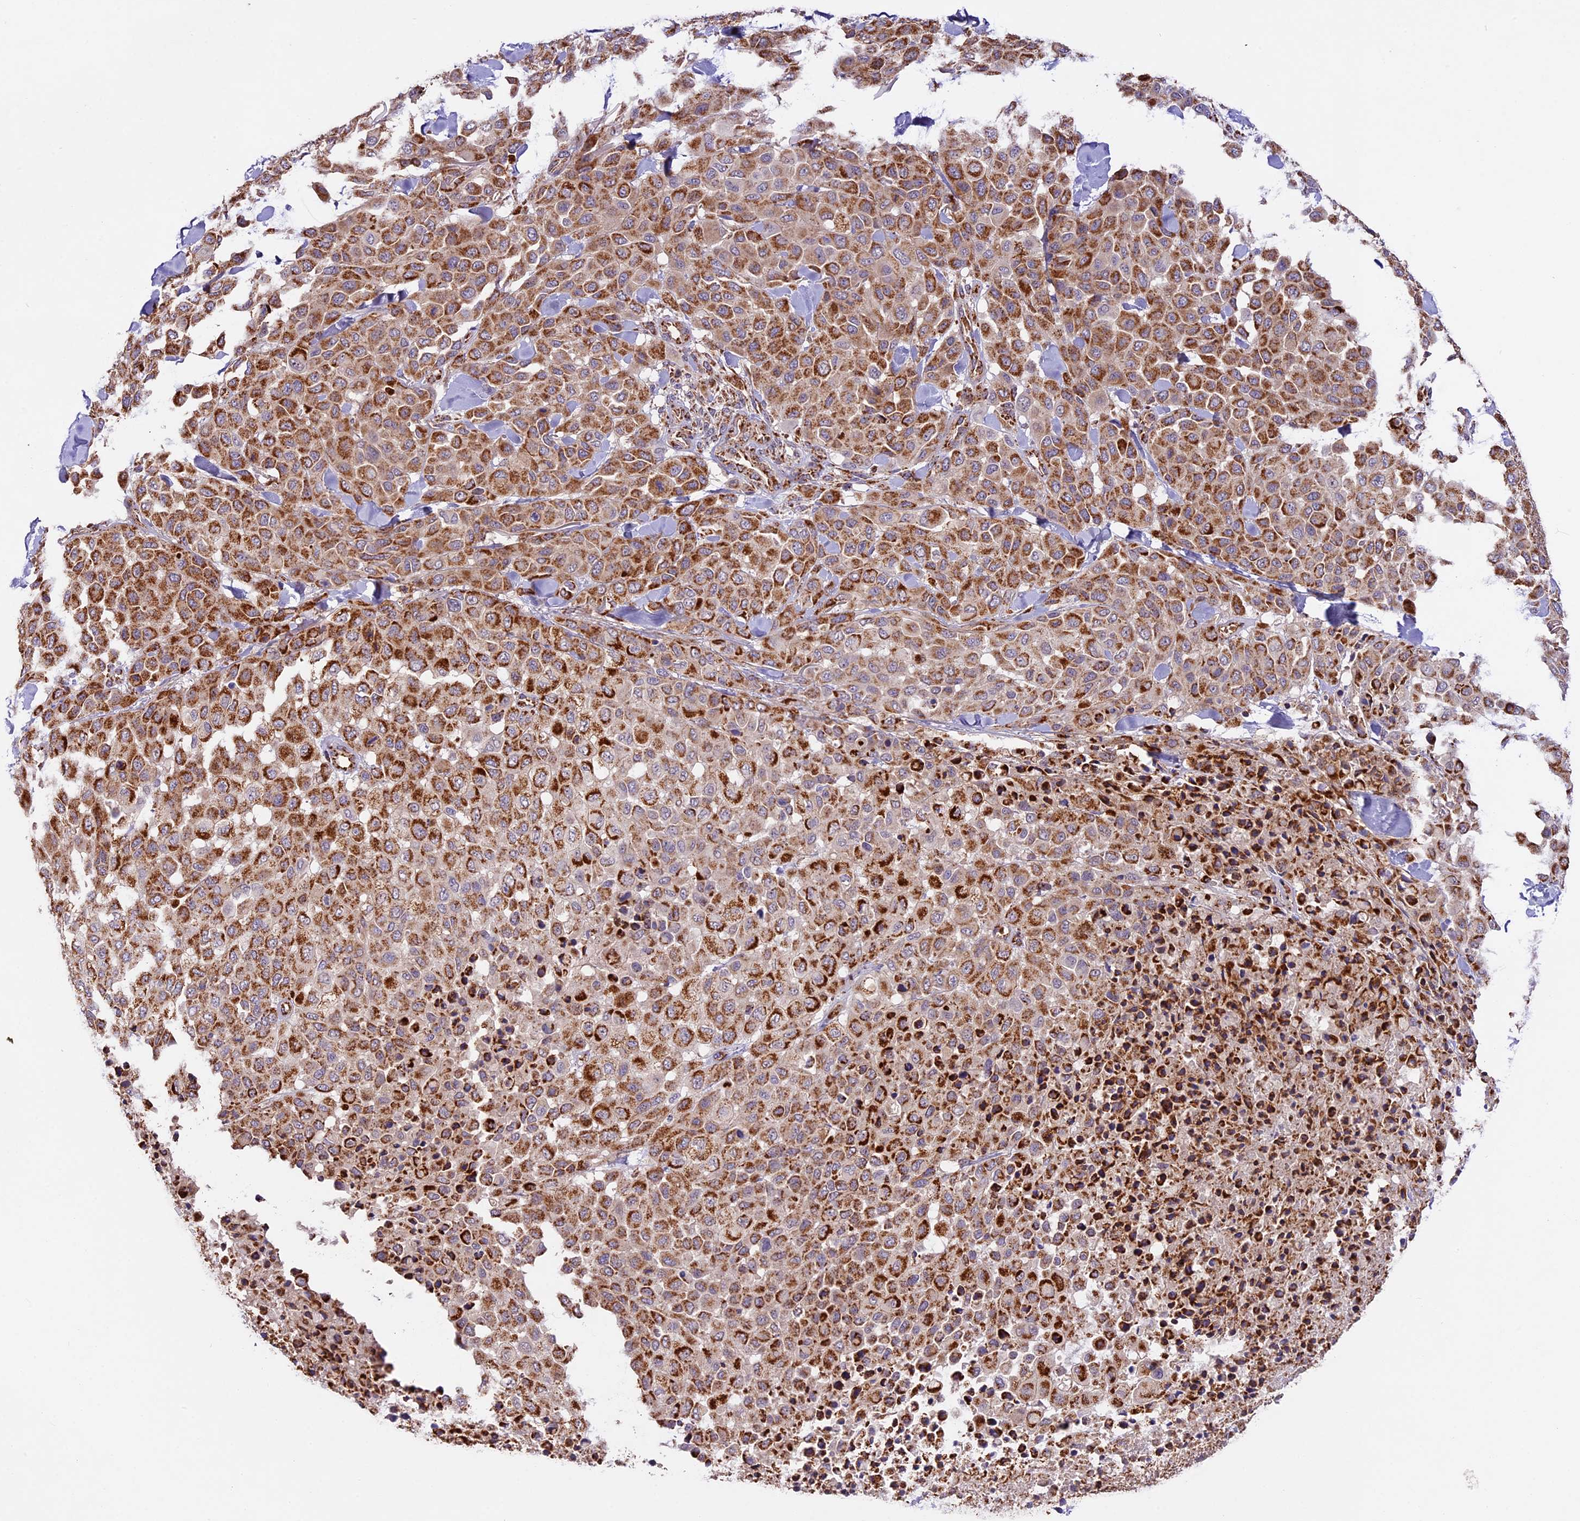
{"staining": {"intensity": "strong", "quantity": ">75%", "location": "cytoplasmic/membranous"}, "tissue": "melanoma", "cell_type": "Tumor cells", "image_type": "cancer", "snomed": [{"axis": "morphology", "description": "Malignant melanoma, Metastatic site"}, {"axis": "topography", "description": "Skin"}], "caption": "Immunohistochemistry histopathology image of human malignant melanoma (metastatic site) stained for a protein (brown), which shows high levels of strong cytoplasmic/membranous staining in about >75% of tumor cells.", "gene": "NDUFA8", "patient": {"sex": "female", "age": 81}}